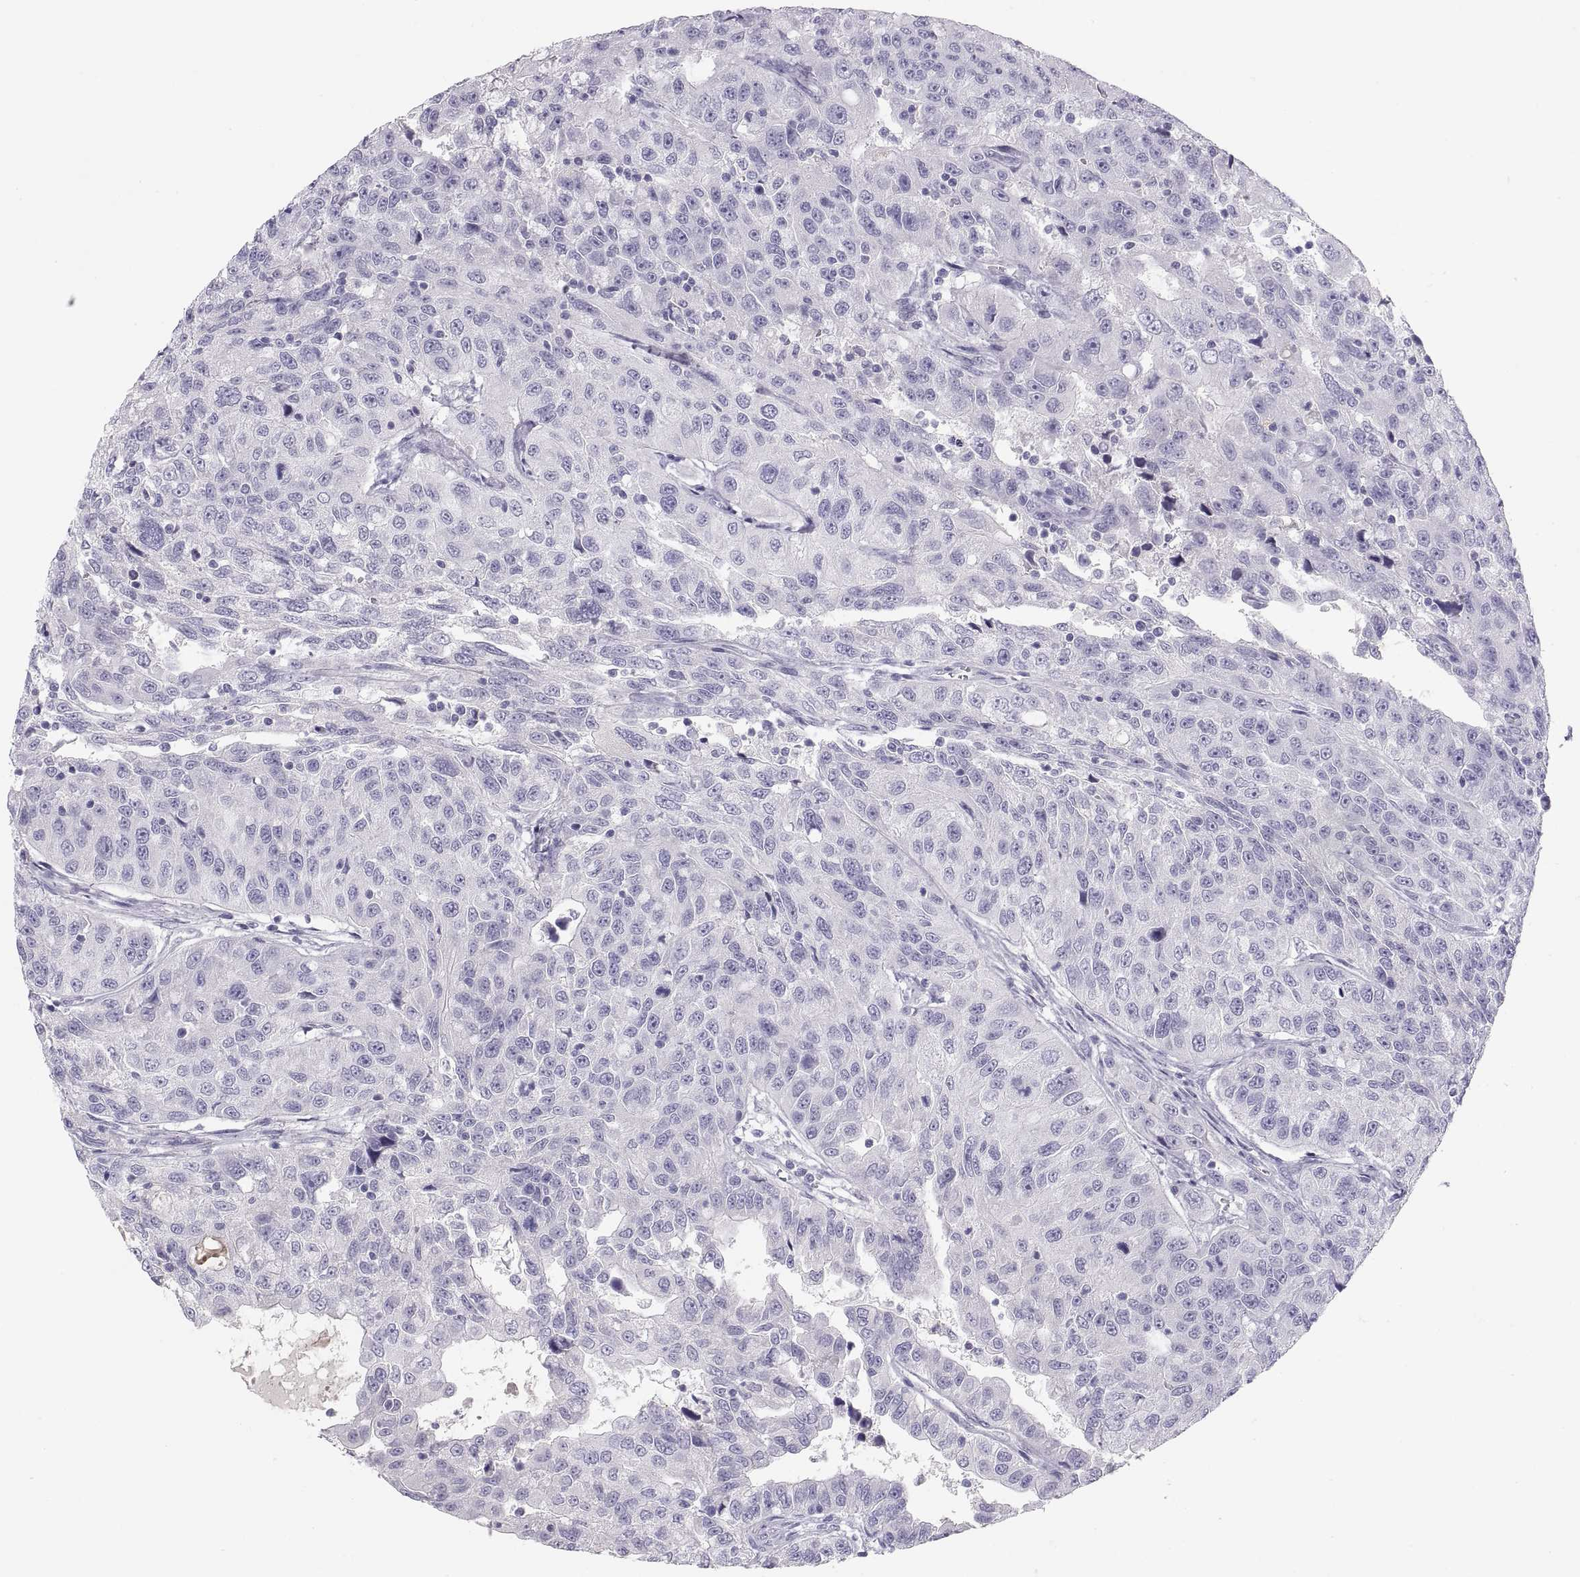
{"staining": {"intensity": "negative", "quantity": "none", "location": "none"}, "tissue": "urothelial cancer", "cell_type": "Tumor cells", "image_type": "cancer", "snomed": [{"axis": "morphology", "description": "Urothelial carcinoma, NOS"}, {"axis": "morphology", "description": "Urothelial carcinoma, High grade"}, {"axis": "topography", "description": "Urinary bladder"}], "caption": "IHC photomicrograph of transitional cell carcinoma stained for a protein (brown), which demonstrates no expression in tumor cells.", "gene": "MAGEB2", "patient": {"sex": "female", "age": 73}}